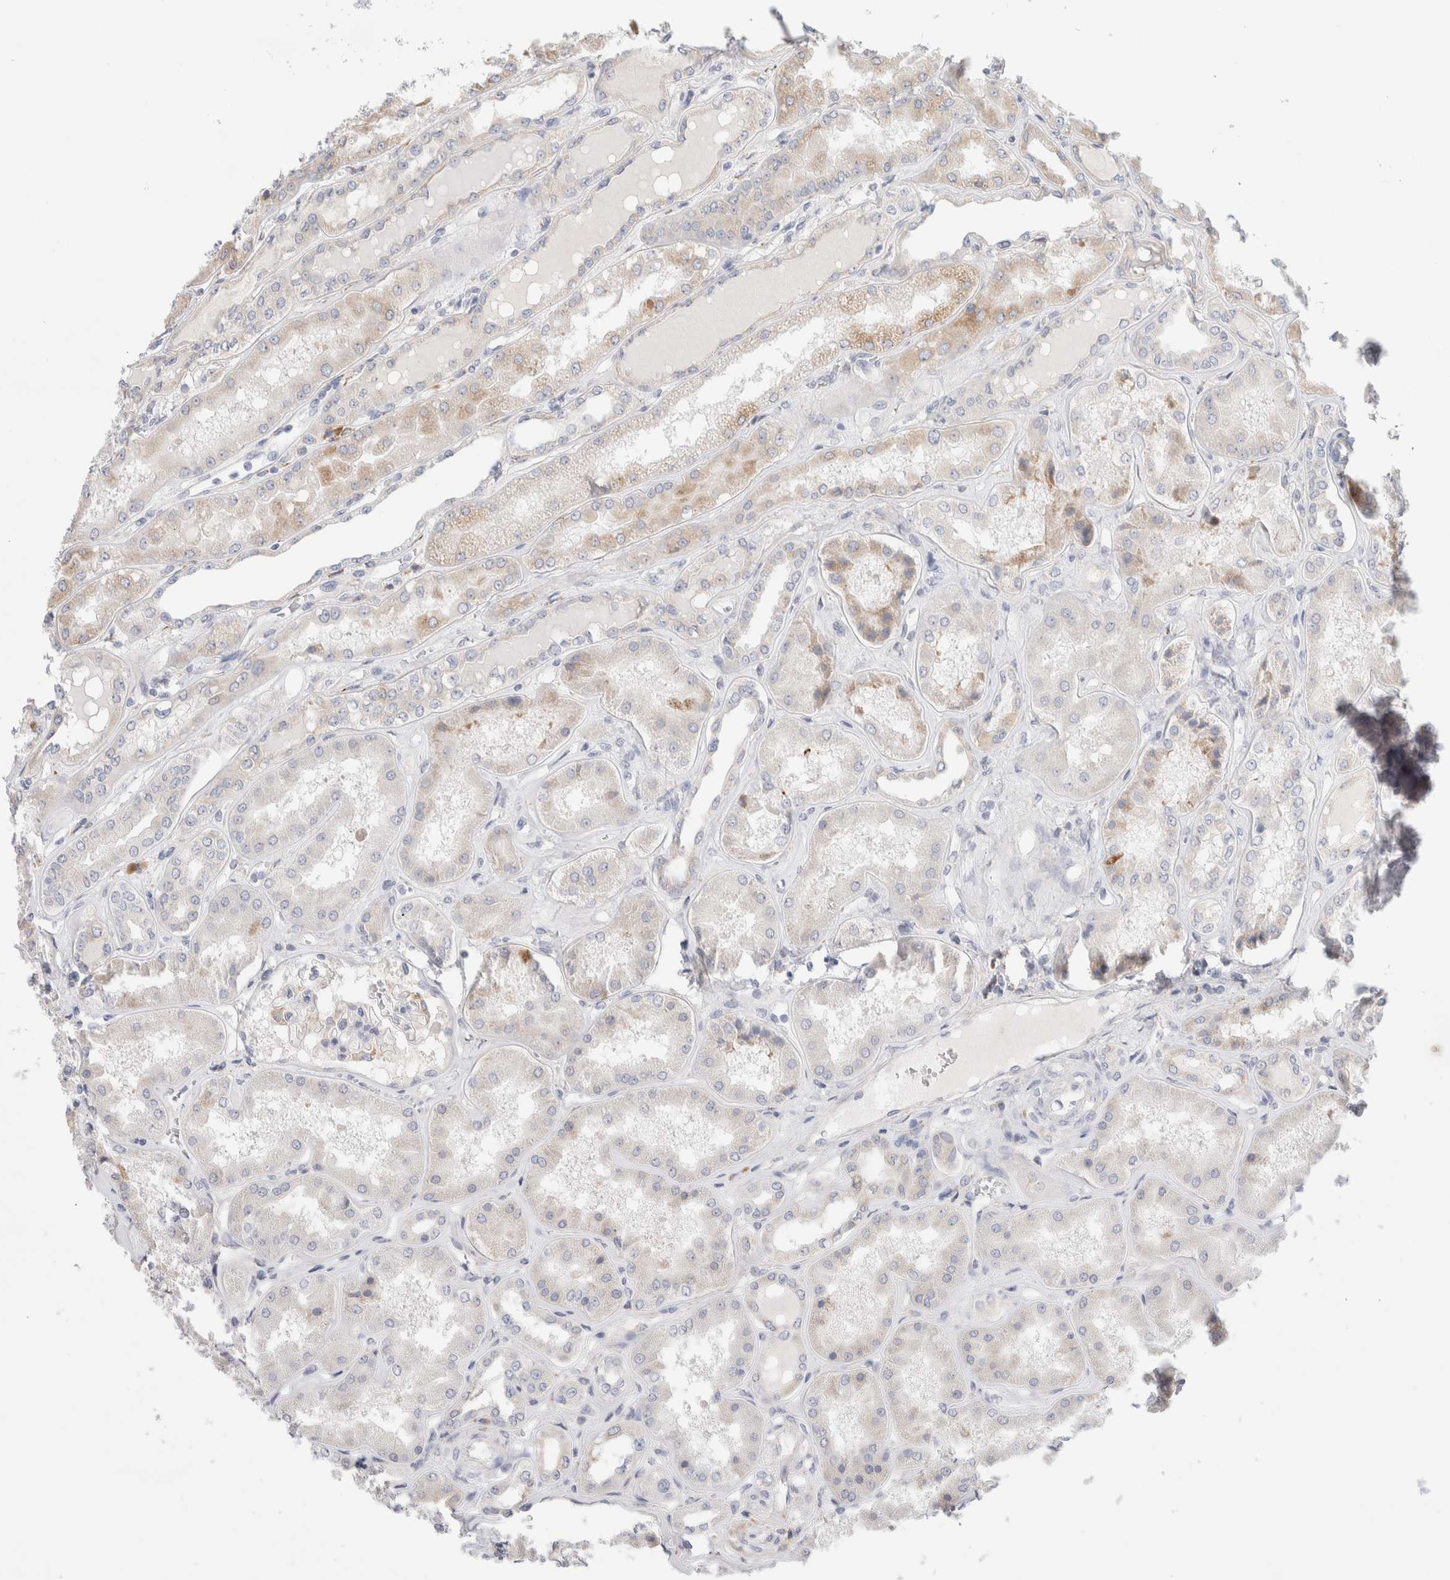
{"staining": {"intensity": "negative", "quantity": "none", "location": "none"}, "tissue": "kidney", "cell_type": "Cells in glomeruli", "image_type": "normal", "snomed": [{"axis": "morphology", "description": "Normal tissue, NOS"}, {"axis": "topography", "description": "Kidney"}], "caption": "High magnification brightfield microscopy of unremarkable kidney stained with DAB (3,3'-diaminobenzidine) (brown) and counterstained with hematoxylin (blue): cells in glomeruli show no significant expression. Nuclei are stained in blue.", "gene": "CSK", "patient": {"sex": "female", "age": 56}}